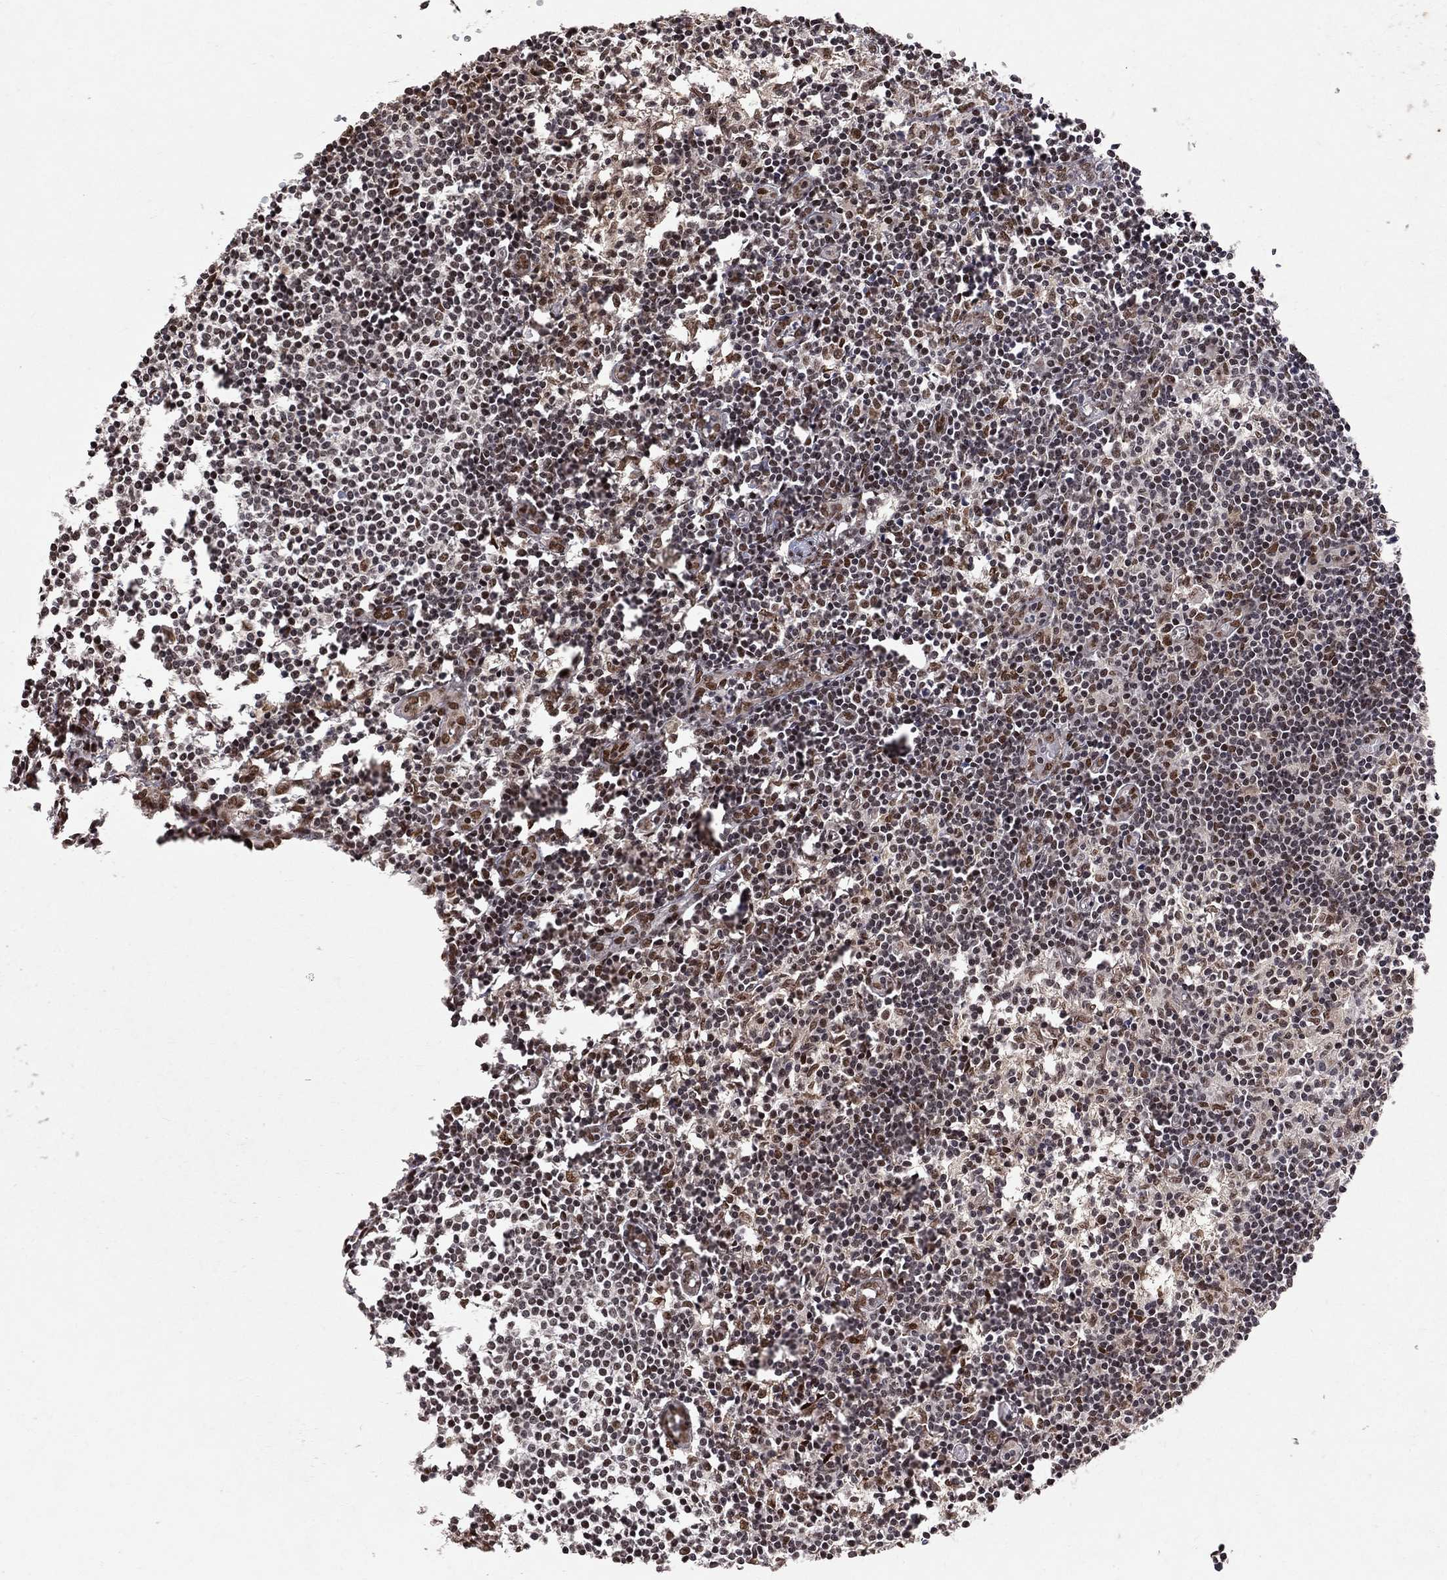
{"staining": {"intensity": "moderate", "quantity": "<25%", "location": "nuclear"}, "tissue": "lymph node", "cell_type": "Germinal center cells", "image_type": "normal", "snomed": [{"axis": "morphology", "description": "Normal tissue, NOS"}, {"axis": "topography", "description": "Lymph node"}], "caption": "Immunohistochemical staining of benign lymph node demonstrates low levels of moderate nuclear expression in approximately <25% of germinal center cells.", "gene": "SAP30L", "patient": {"sex": "male", "age": 59}}